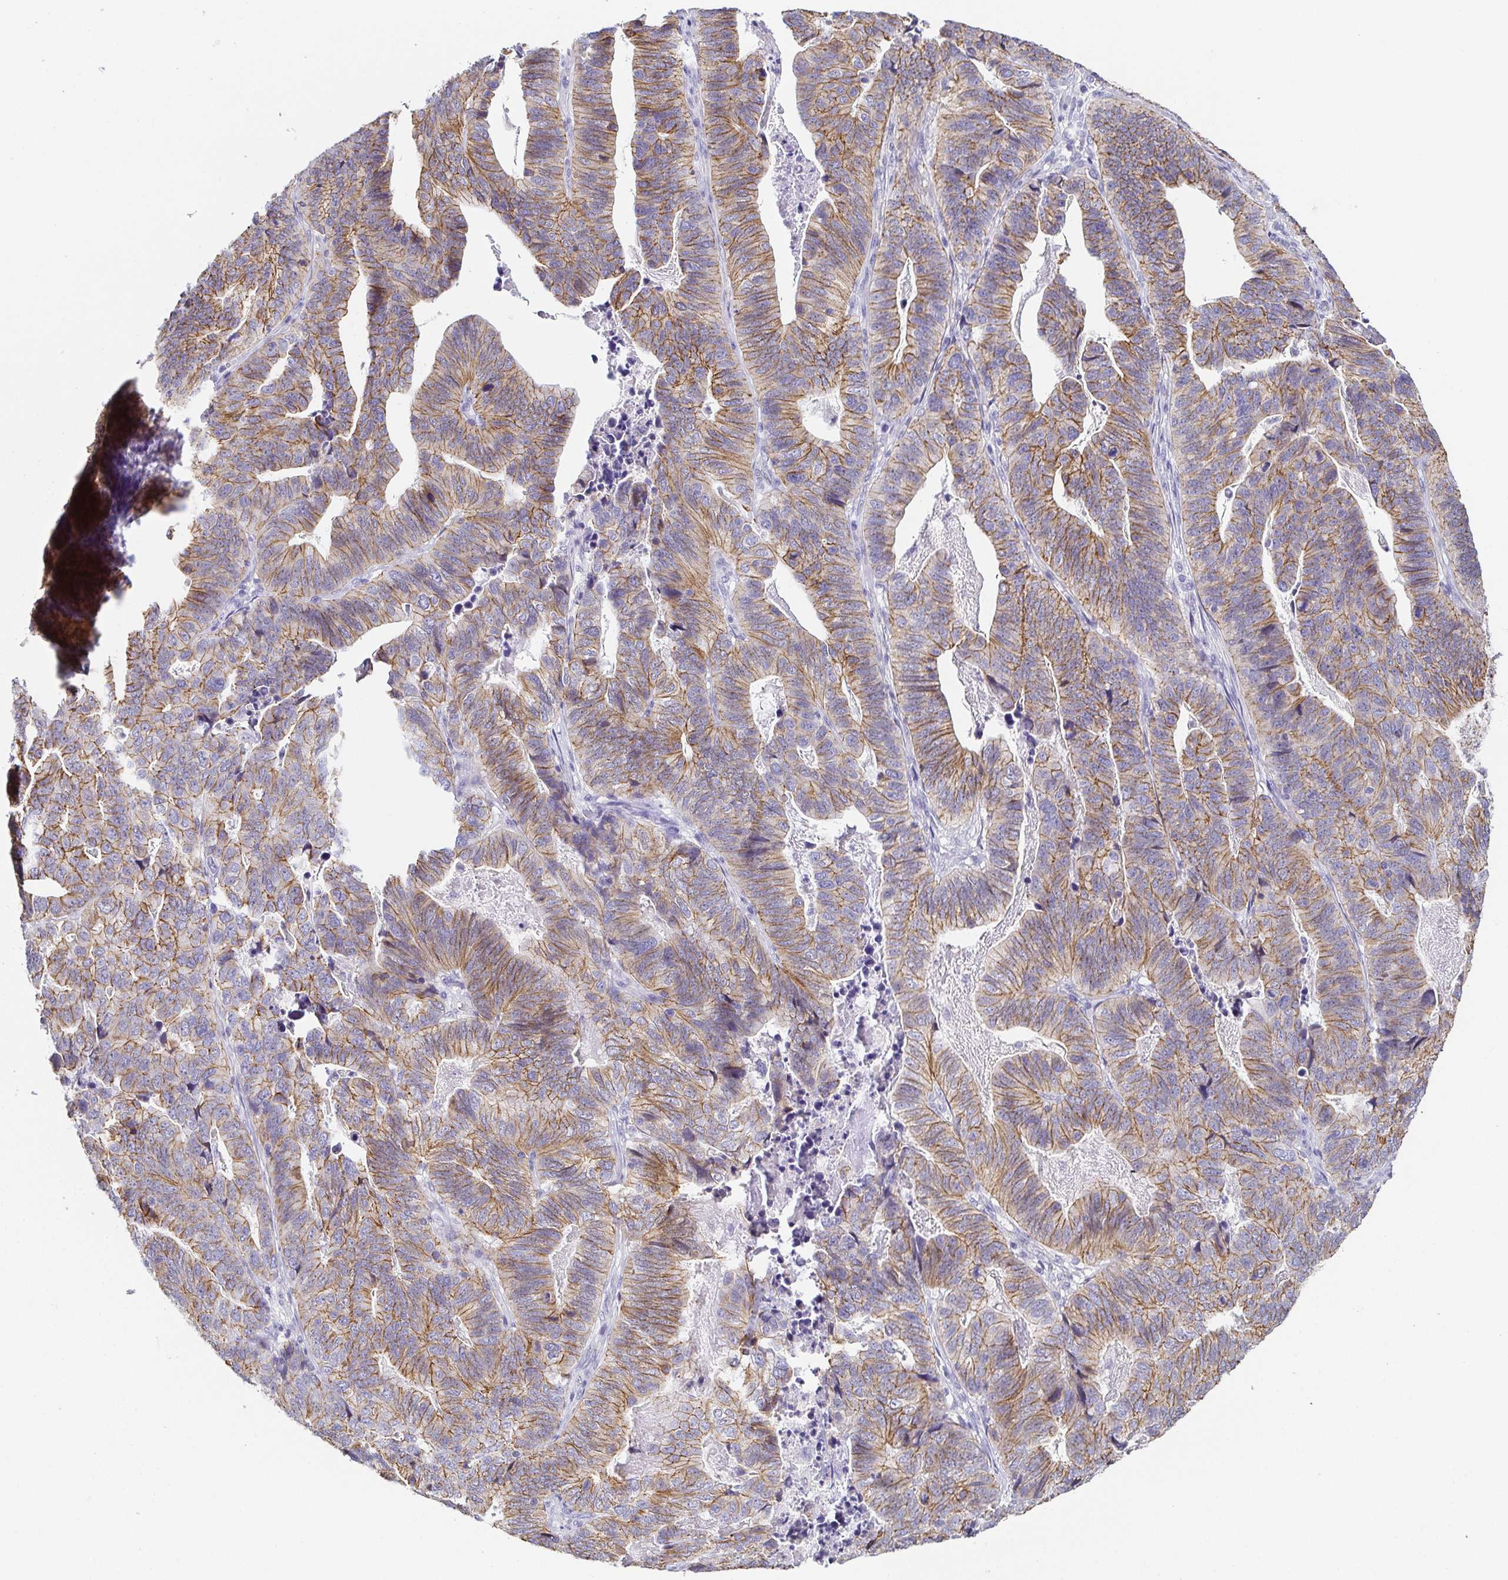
{"staining": {"intensity": "moderate", "quantity": ">75%", "location": "cytoplasmic/membranous"}, "tissue": "stomach cancer", "cell_type": "Tumor cells", "image_type": "cancer", "snomed": [{"axis": "morphology", "description": "Adenocarcinoma, NOS"}, {"axis": "topography", "description": "Stomach, upper"}], "caption": "This photomicrograph displays immunohistochemistry staining of stomach cancer (adenocarcinoma), with medium moderate cytoplasmic/membranous staining in about >75% of tumor cells.", "gene": "PIWIL3", "patient": {"sex": "female", "age": 67}}